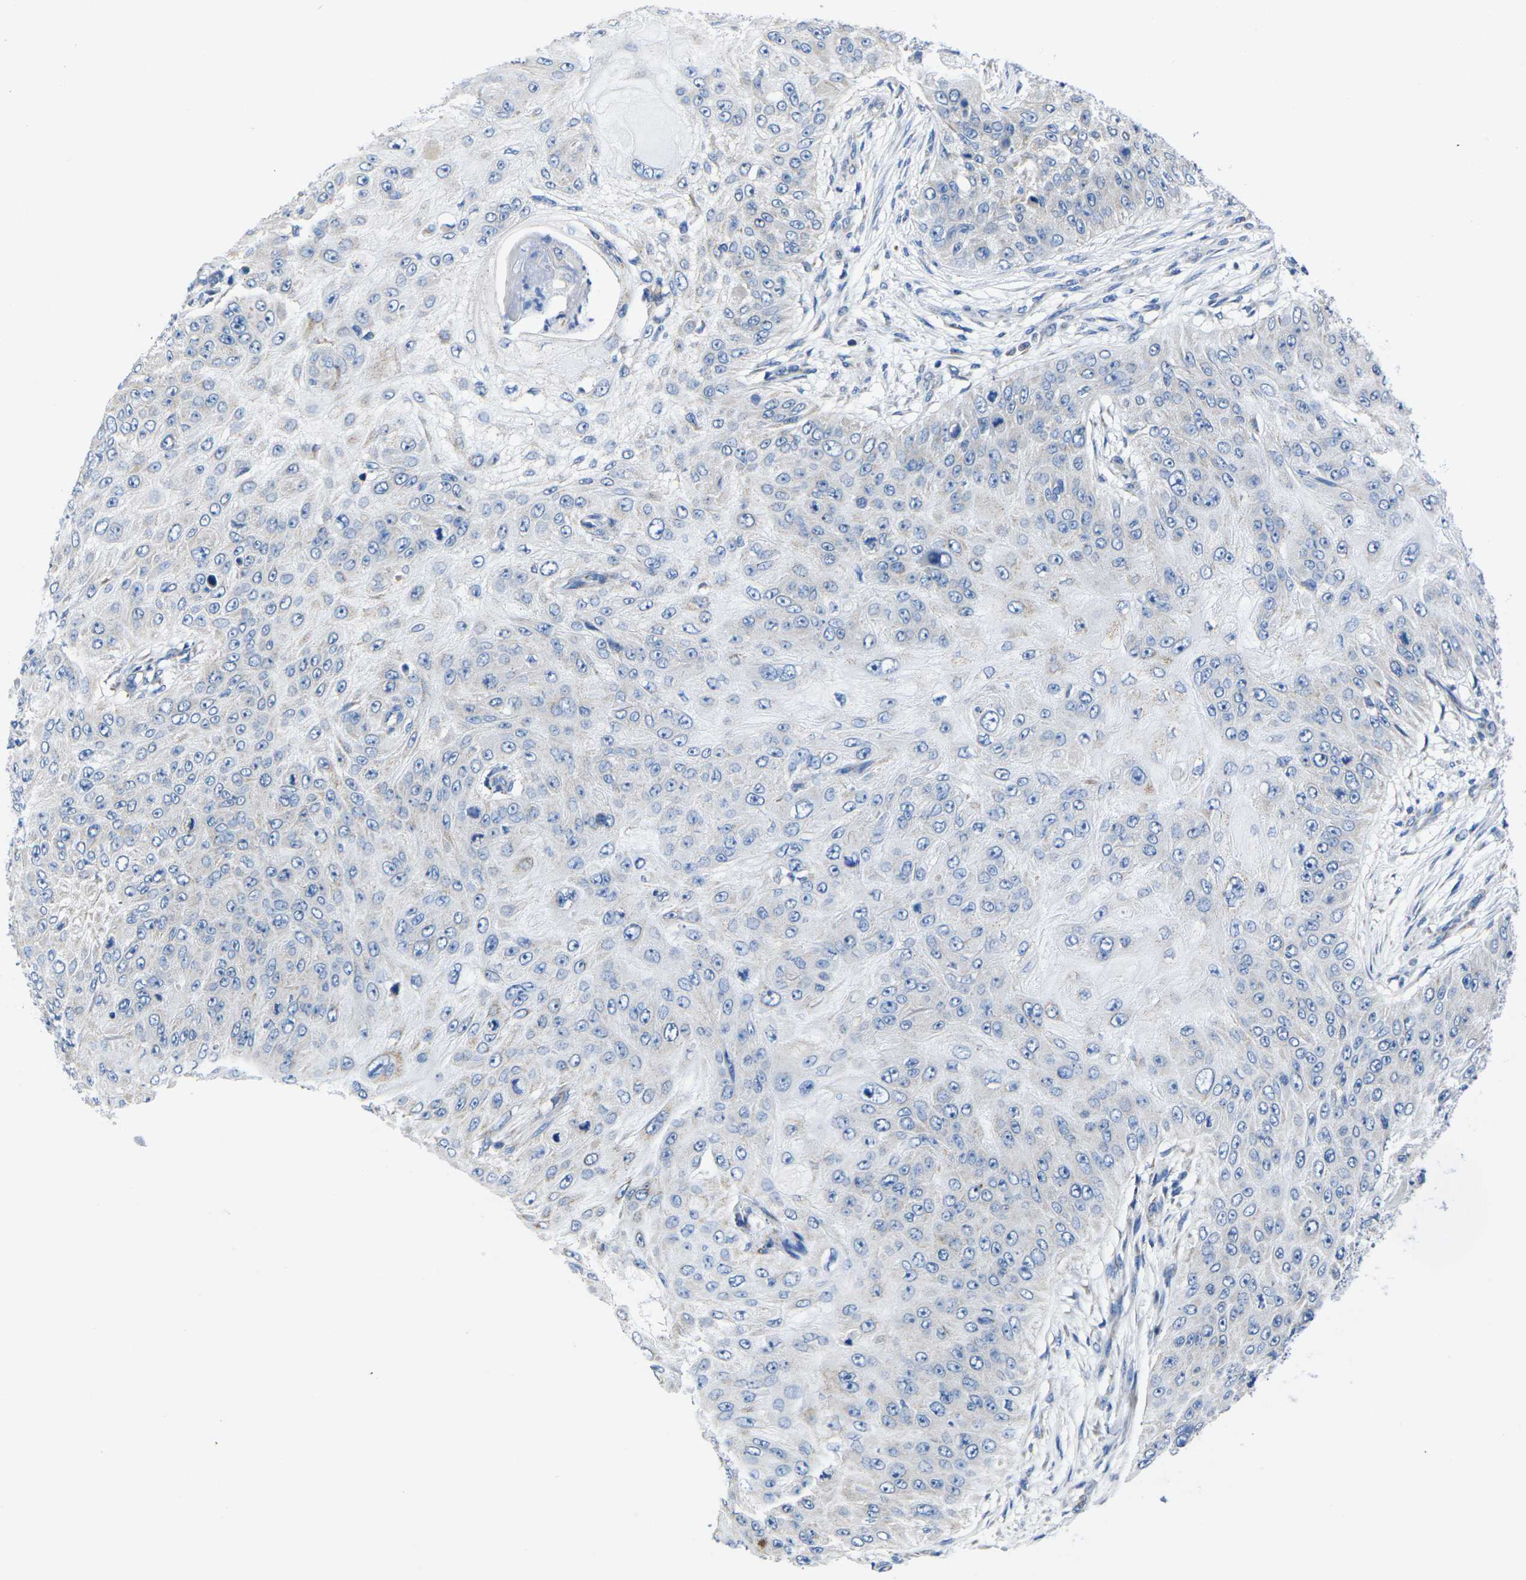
{"staining": {"intensity": "negative", "quantity": "none", "location": "none"}, "tissue": "skin cancer", "cell_type": "Tumor cells", "image_type": "cancer", "snomed": [{"axis": "morphology", "description": "Squamous cell carcinoma, NOS"}, {"axis": "topography", "description": "Skin"}], "caption": "A high-resolution photomicrograph shows IHC staining of skin cancer, which exhibits no significant expression in tumor cells. (Stains: DAB (3,3'-diaminobenzidine) immunohistochemistry (IHC) with hematoxylin counter stain, Microscopy: brightfield microscopy at high magnification).", "gene": "TMEM204", "patient": {"sex": "female", "age": 80}}